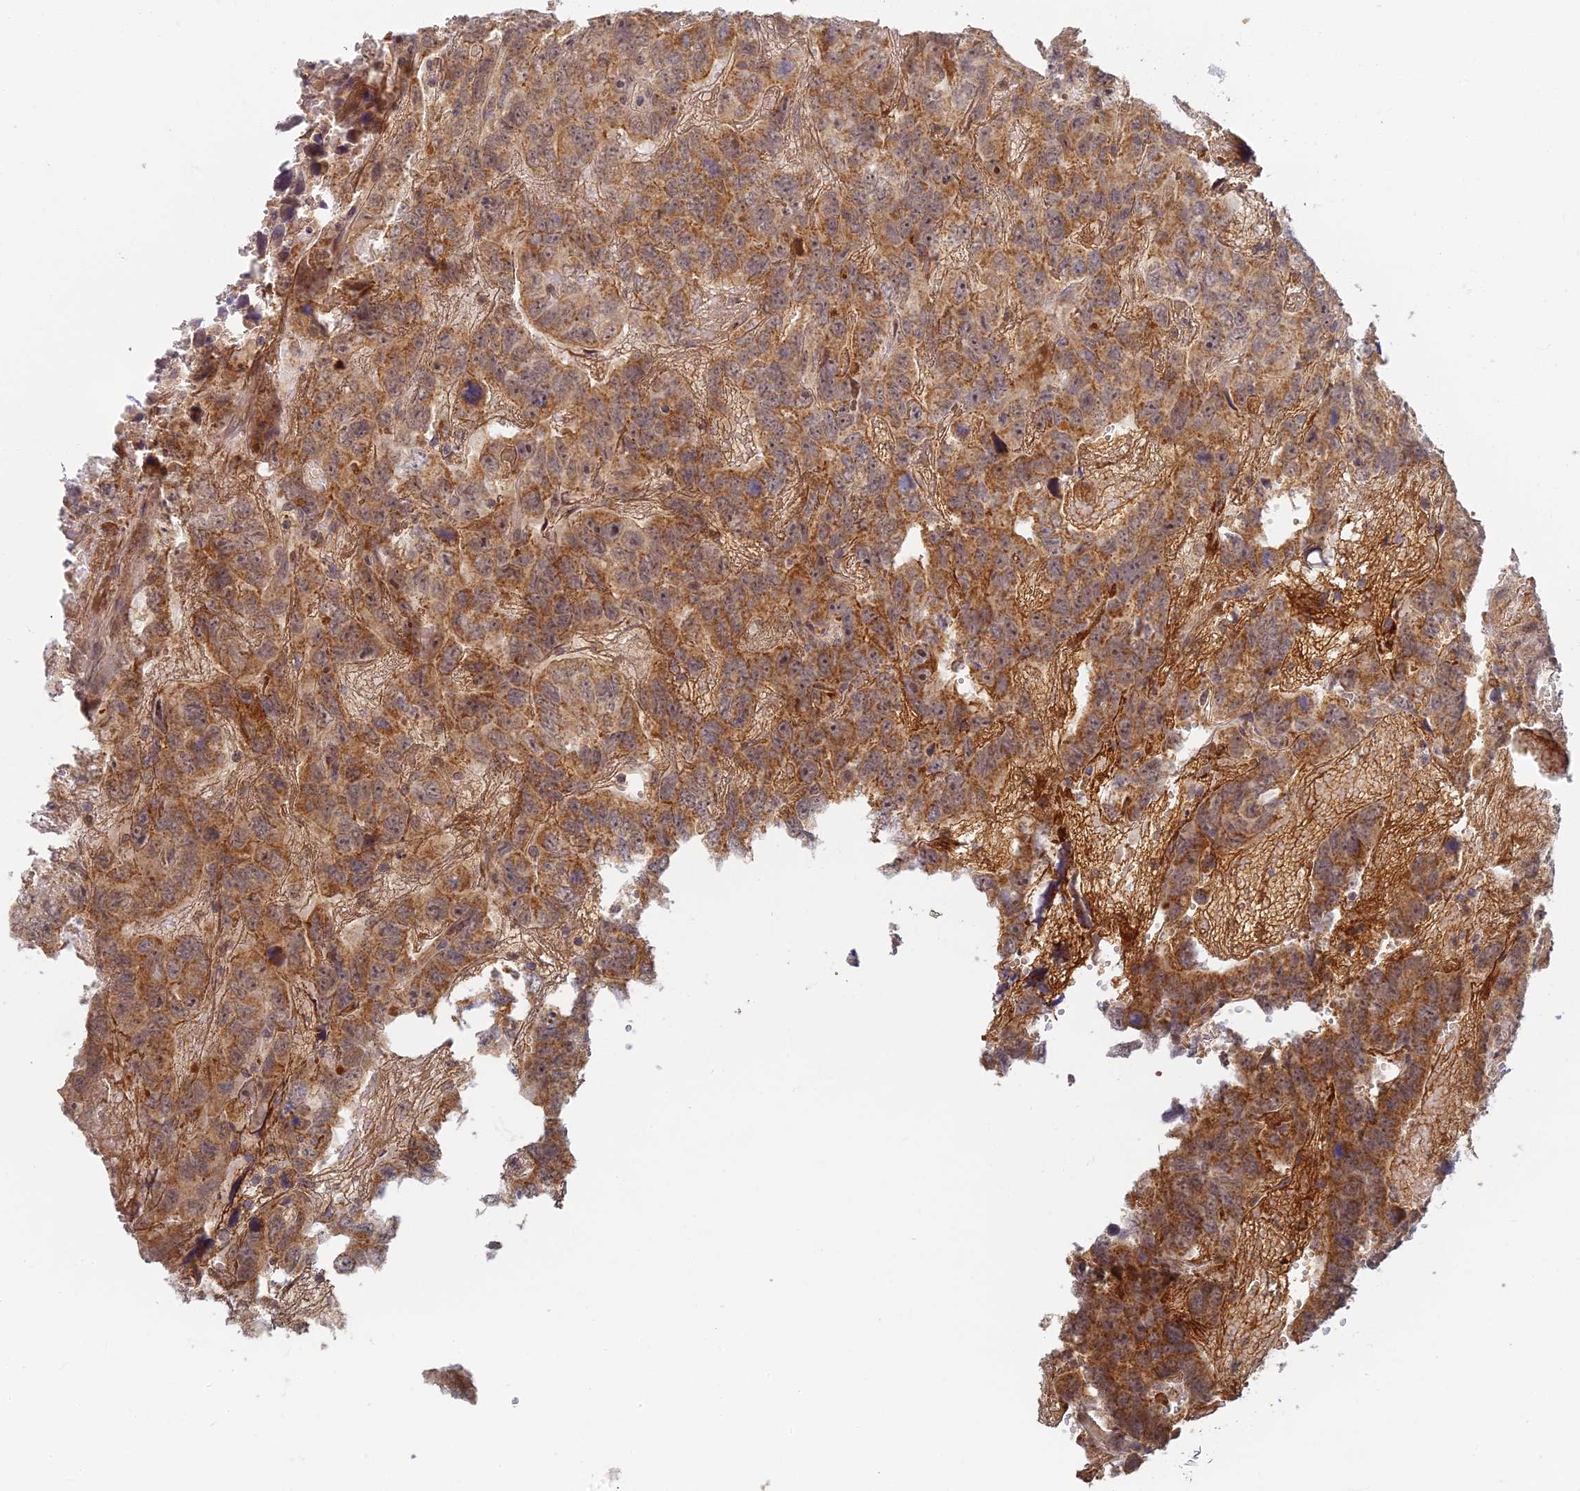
{"staining": {"intensity": "moderate", "quantity": ">75%", "location": "cytoplasmic/membranous"}, "tissue": "testis cancer", "cell_type": "Tumor cells", "image_type": "cancer", "snomed": [{"axis": "morphology", "description": "Carcinoma, Embryonal, NOS"}, {"axis": "topography", "description": "Testis"}], "caption": "Testis cancer (embryonal carcinoma) was stained to show a protein in brown. There is medium levels of moderate cytoplasmic/membranous expression in about >75% of tumor cells. (Stains: DAB in brown, nuclei in blue, Microscopy: brightfield microscopy at high magnification).", "gene": "RGL3", "patient": {"sex": "male", "age": 45}}